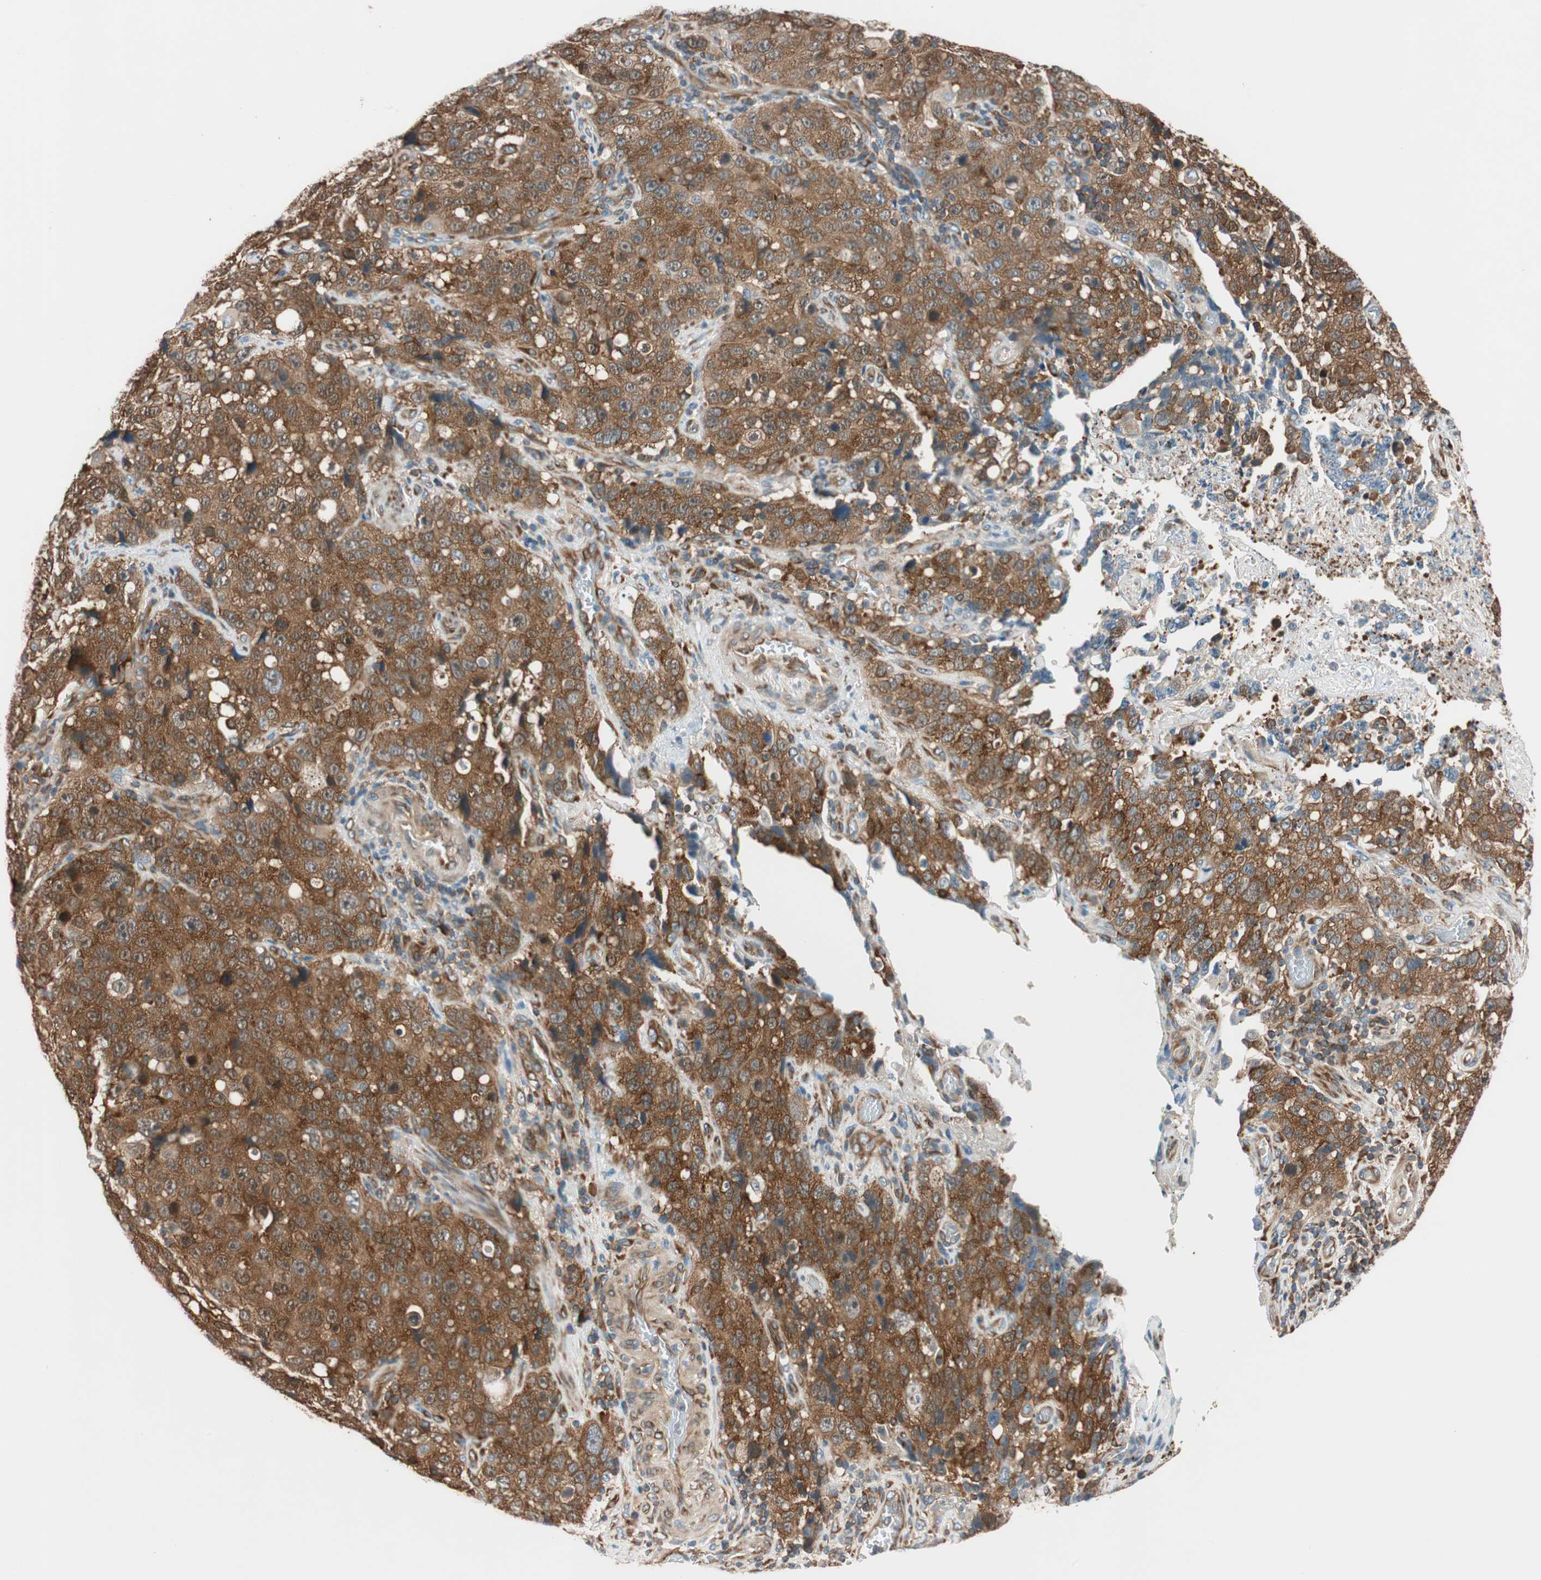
{"staining": {"intensity": "strong", "quantity": ">75%", "location": "cytoplasmic/membranous"}, "tissue": "stomach cancer", "cell_type": "Tumor cells", "image_type": "cancer", "snomed": [{"axis": "morphology", "description": "Normal tissue, NOS"}, {"axis": "morphology", "description": "Adenocarcinoma, NOS"}, {"axis": "topography", "description": "Stomach"}], "caption": "A photomicrograph showing strong cytoplasmic/membranous positivity in approximately >75% of tumor cells in stomach cancer (adenocarcinoma), as visualized by brown immunohistochemical staining.", "gene": "WASL", "patient": {"sex": "male", "age": 48}}